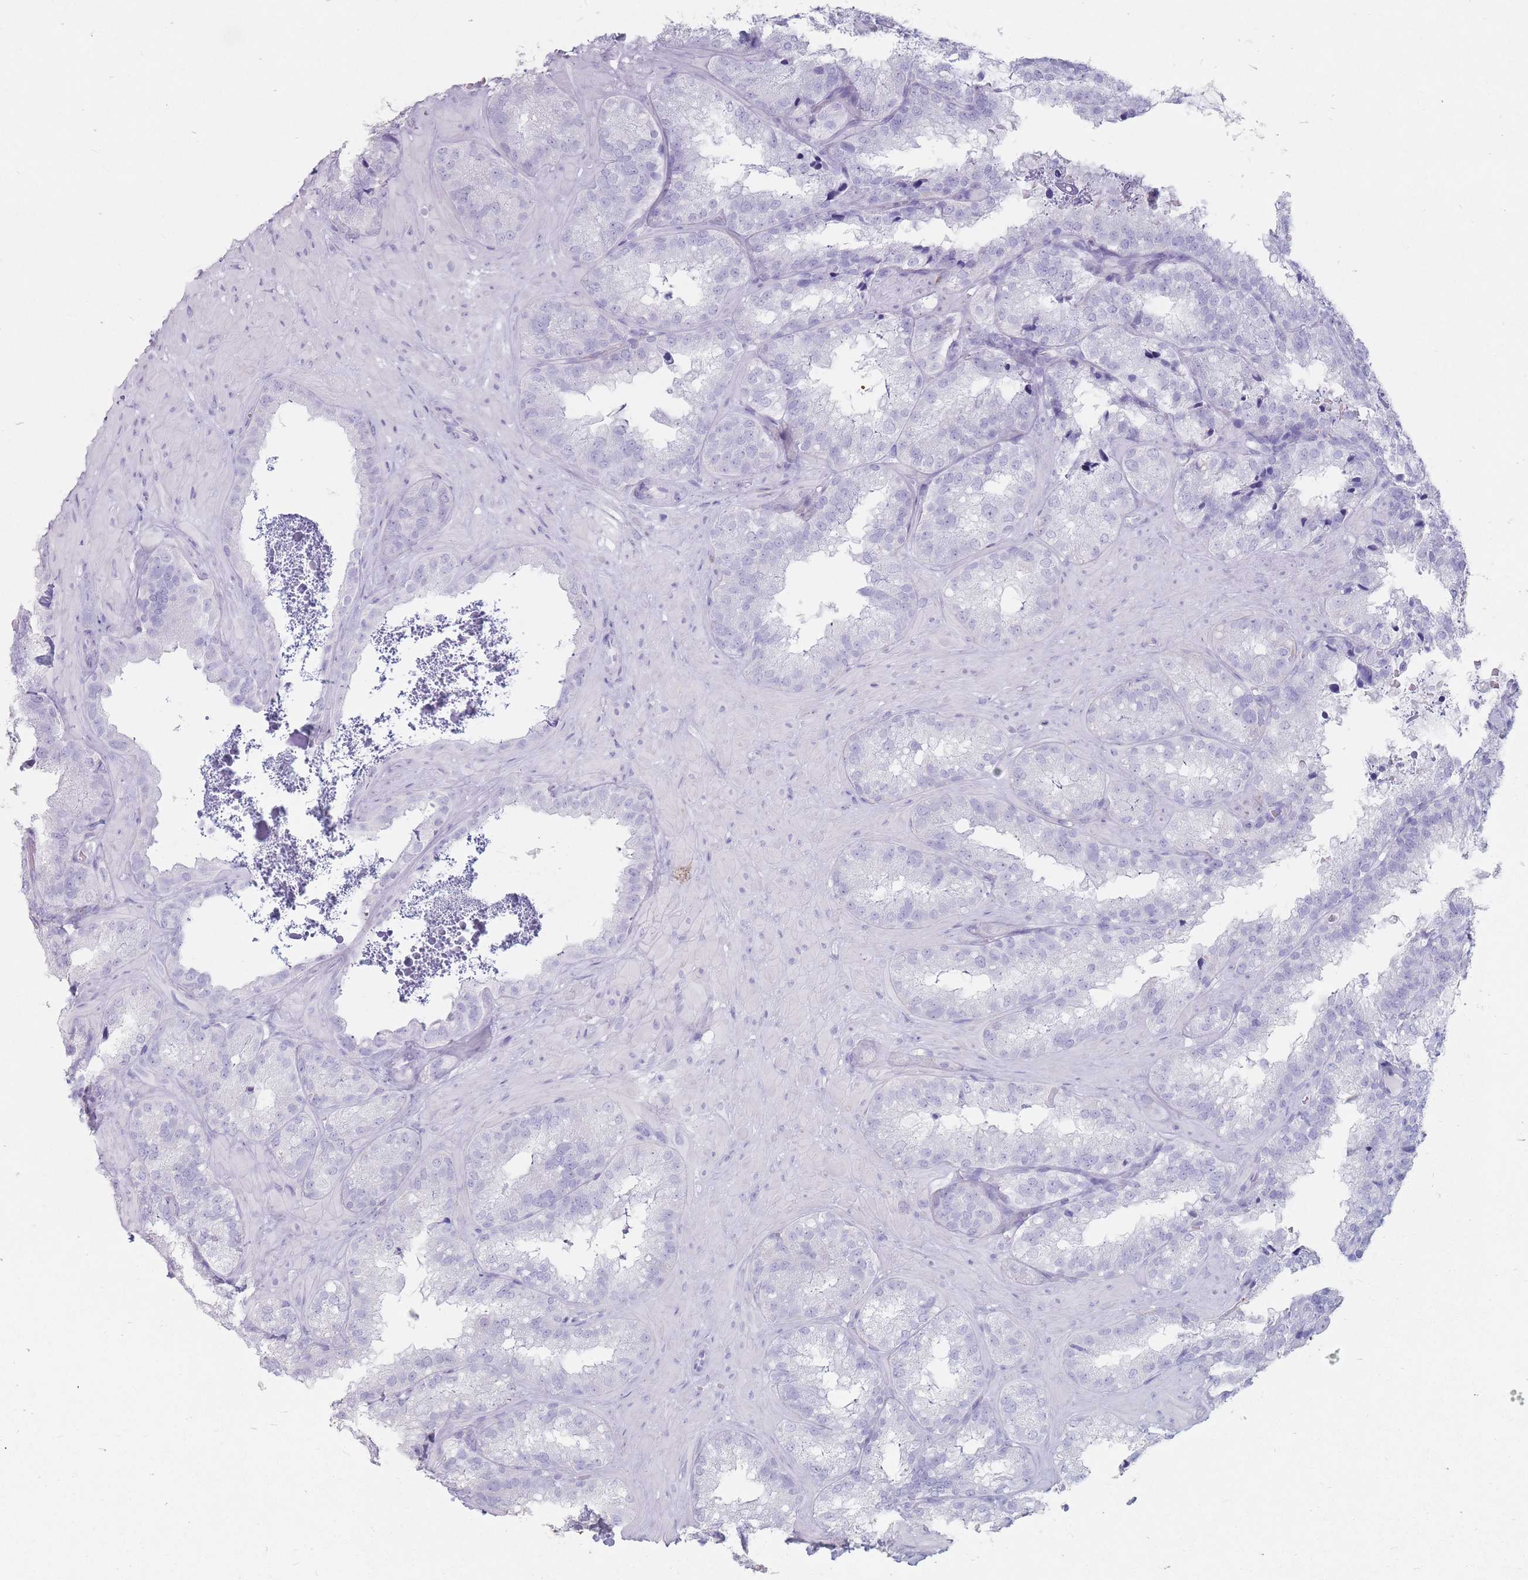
{"staining": {"intensity": "negative", "quantity": "none", "location": "none"}, "tissue": "seminal vesicle", "cell_type": "Glandular cells", "image_type": "normal", "snomed": [{"axis": "morphology", "description": "Normal tissue, NOS"}, {"axis": "topography", "description": "Seminal veicle"}], "caption": "Immunohistochemical staining of unremarkable human seminal vesicle demonstrates no significant staining in glandular cells.", "gene": "ST3GAL5", "patient": {"sex": "male", "age": 58}}